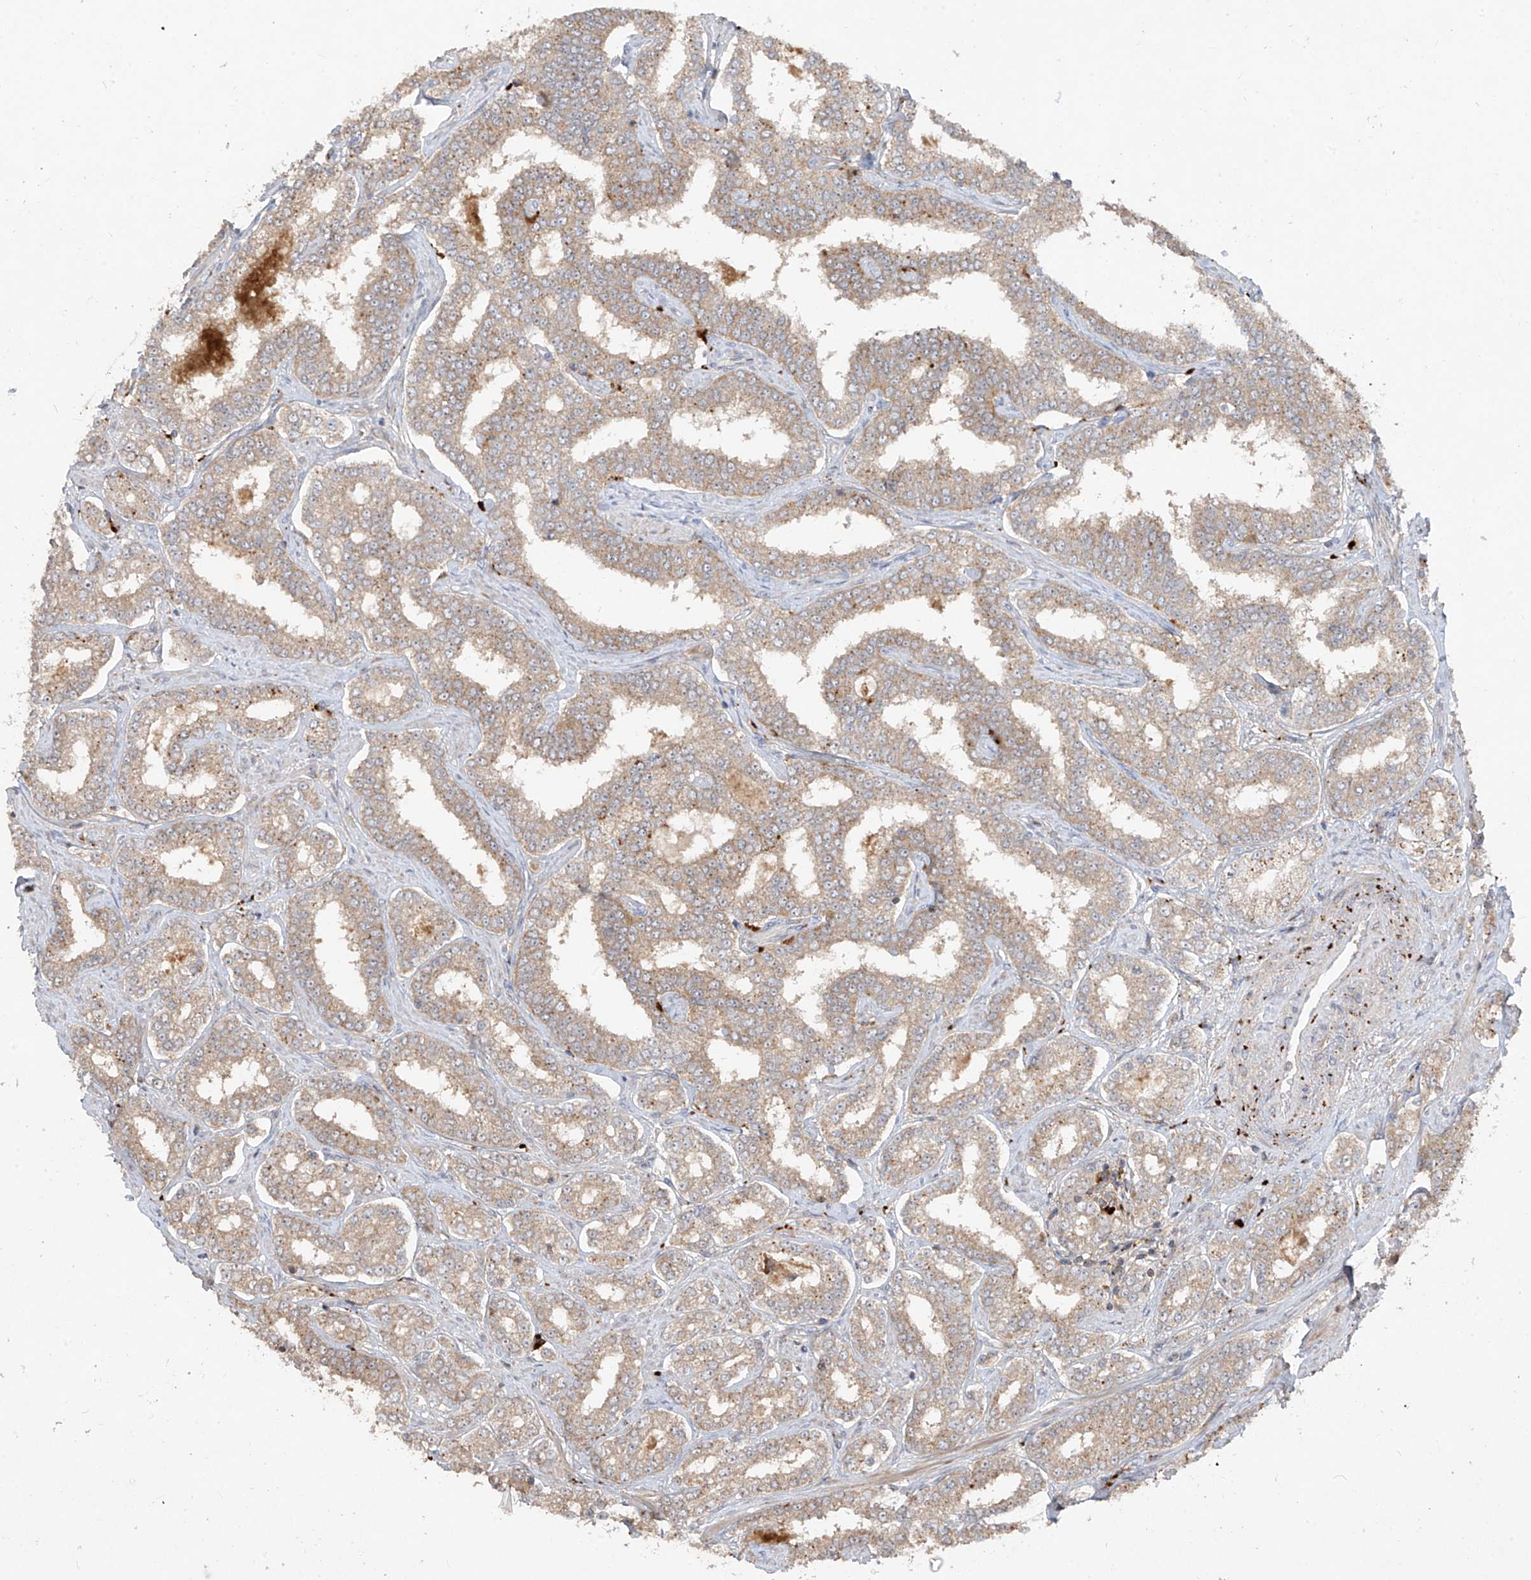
{"staining": {"intensity": "weak", "quantity": ">75%", "location": "cytoplasmic/membranous"}, "tissue": "prostate cancer", "cell_type": "Tumor cells", "image_type": "cancer", "snomed": [{"axis": "morphology", "description": "Normal tissue, NOS"}, {"axis": "morphology", "description": "Adenocarcinoma, High grade"}, {"axis": "topography", "description": "Prostate"}], "caption": "High-grade adenocarcinoma (prostate) tissue demonstrates weak cytoplasmic/membranous positivity in approximately >75% of tumor cells", "gene": "LDAH", "patient": {"sex": "male", "age": 83}}